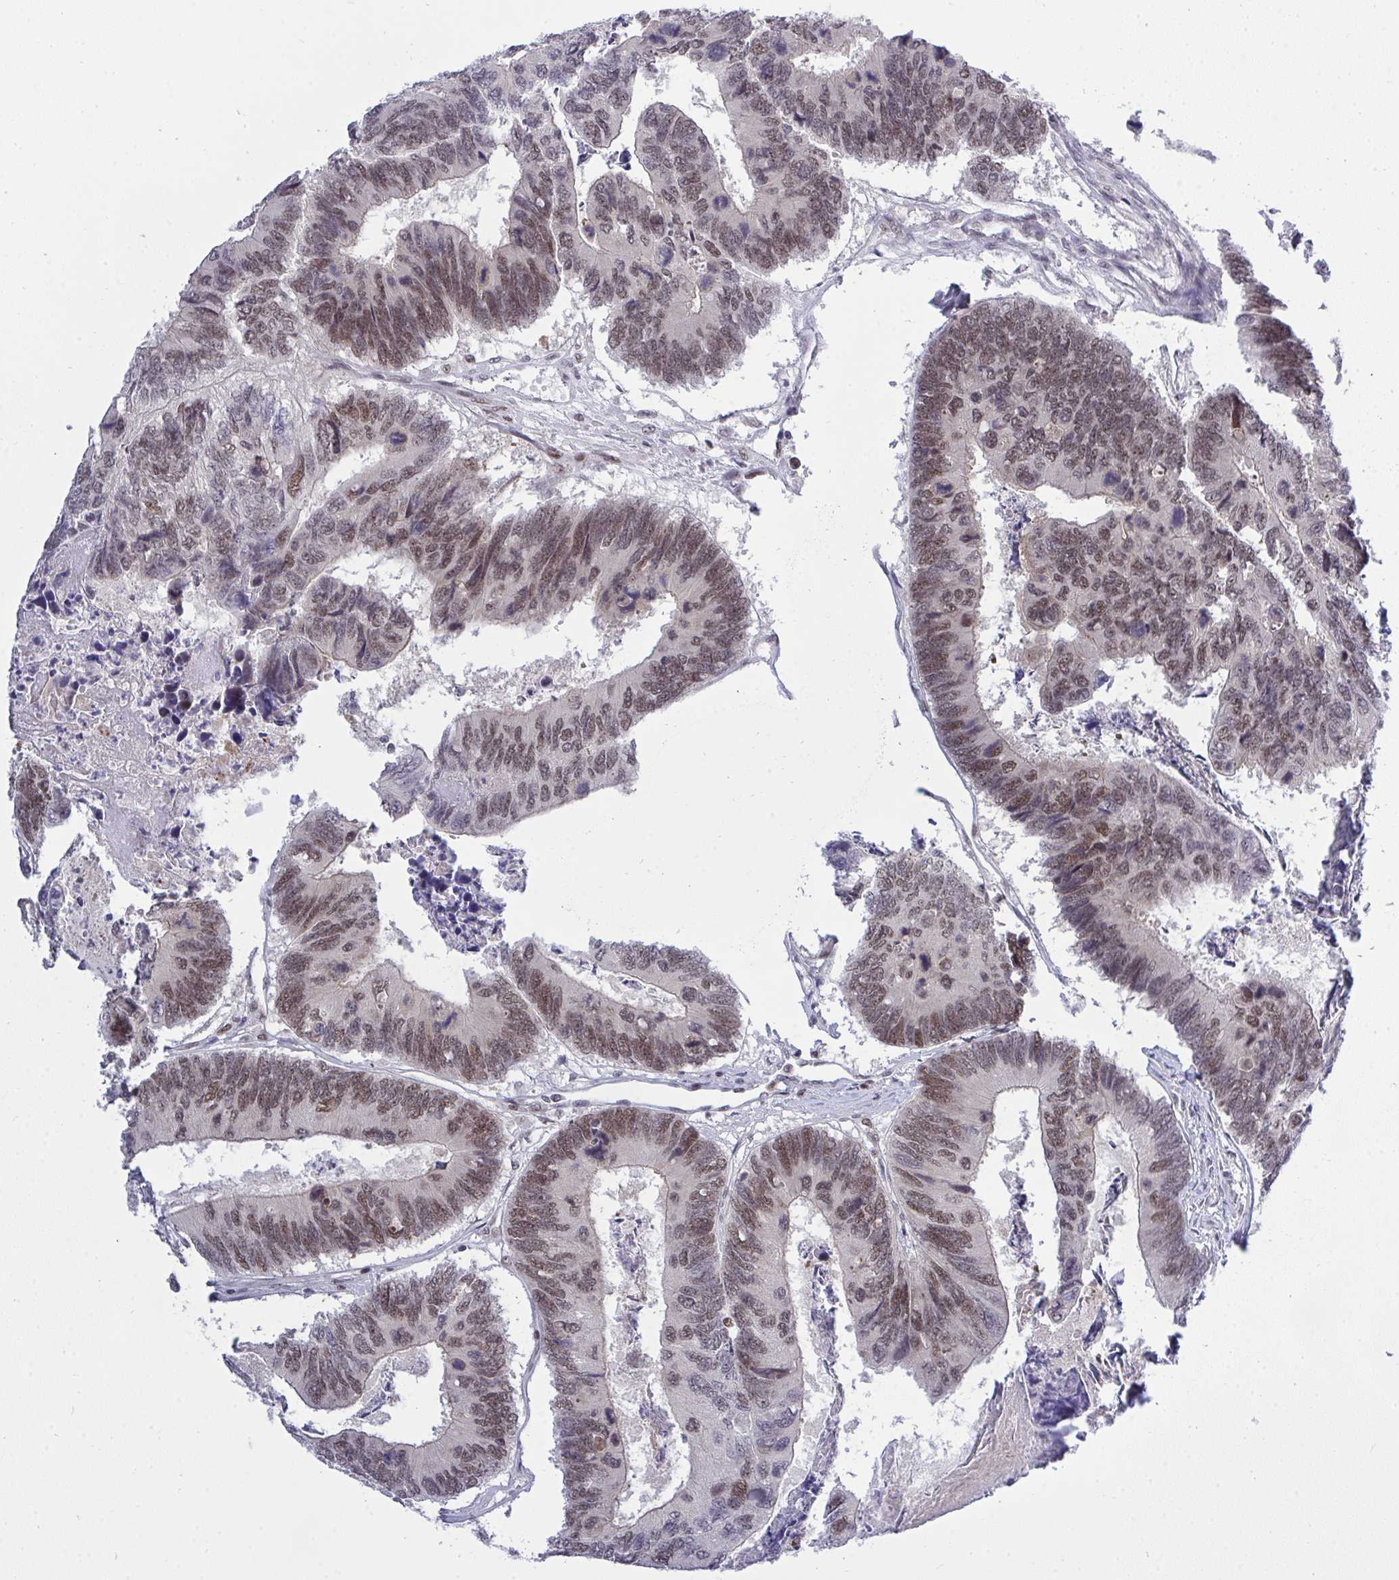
{"staining": {"intensity": "weak", "quantity": "25%-75%", "location": "nuclear"}, "tissue": "colorectal cancer", "cell_type": "Tumor cells", "image_type": "cancer", "snomed": [{"axis": "morphology", "description": "Adenocarcinoma, NOS"}, {"axis": "topography", "description": "Colon"}], "caption": "There is low levels of weak nuclear staining in tumor cells of adenocarcinoma (colorectal), as demonstrated by immunohistochemical staining (brown color).", "gene": "RFC4", "patient": {"sex": "female", "age": 67}}